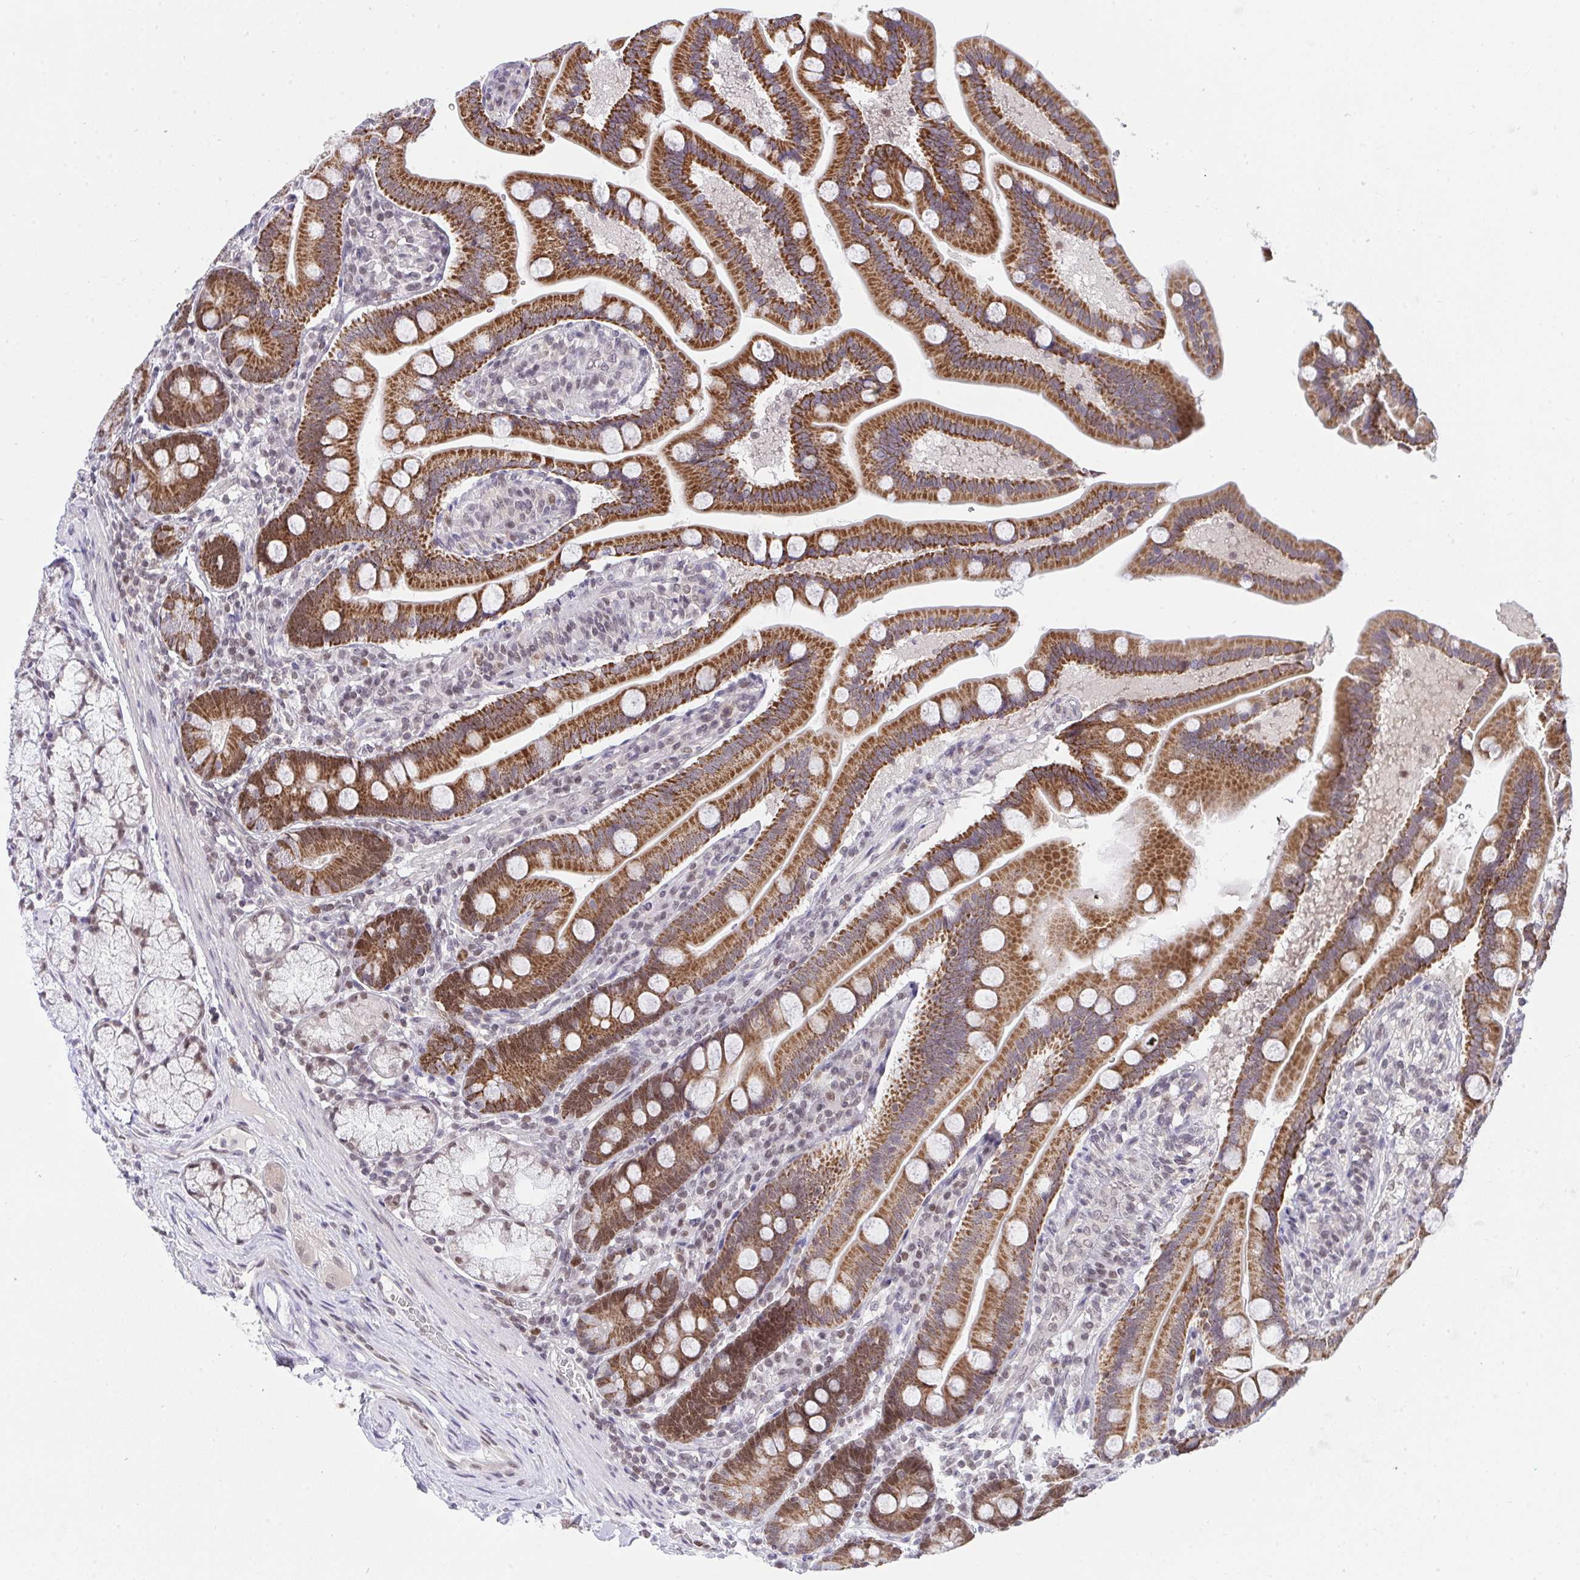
{"staining": {"intensity": "moderate", "quantity": ">75%", "location": "cytoplasmic/membranous,nuclear"}, "tissue": "duodenum", "cell_type": "Glandular cells", "image_type": "normal", "snomed": [{"axis": "morphology", "description": "Normal tissue, NOS"}, {"axis": "topography", "description": "Duodenum"}], "caption": "Glandular cells exhibit medium levels of moderate cytoplasmic/membranous,nuclear positivity in approximately >75% of cells in unremarkable duodenum. The staining was performed using DAB, with brown indicating positive protein expression. Nuclei are stained blue with hematoxylin.", "gene": "RFC4", "patient": {"sex": "female", "age": 67}}